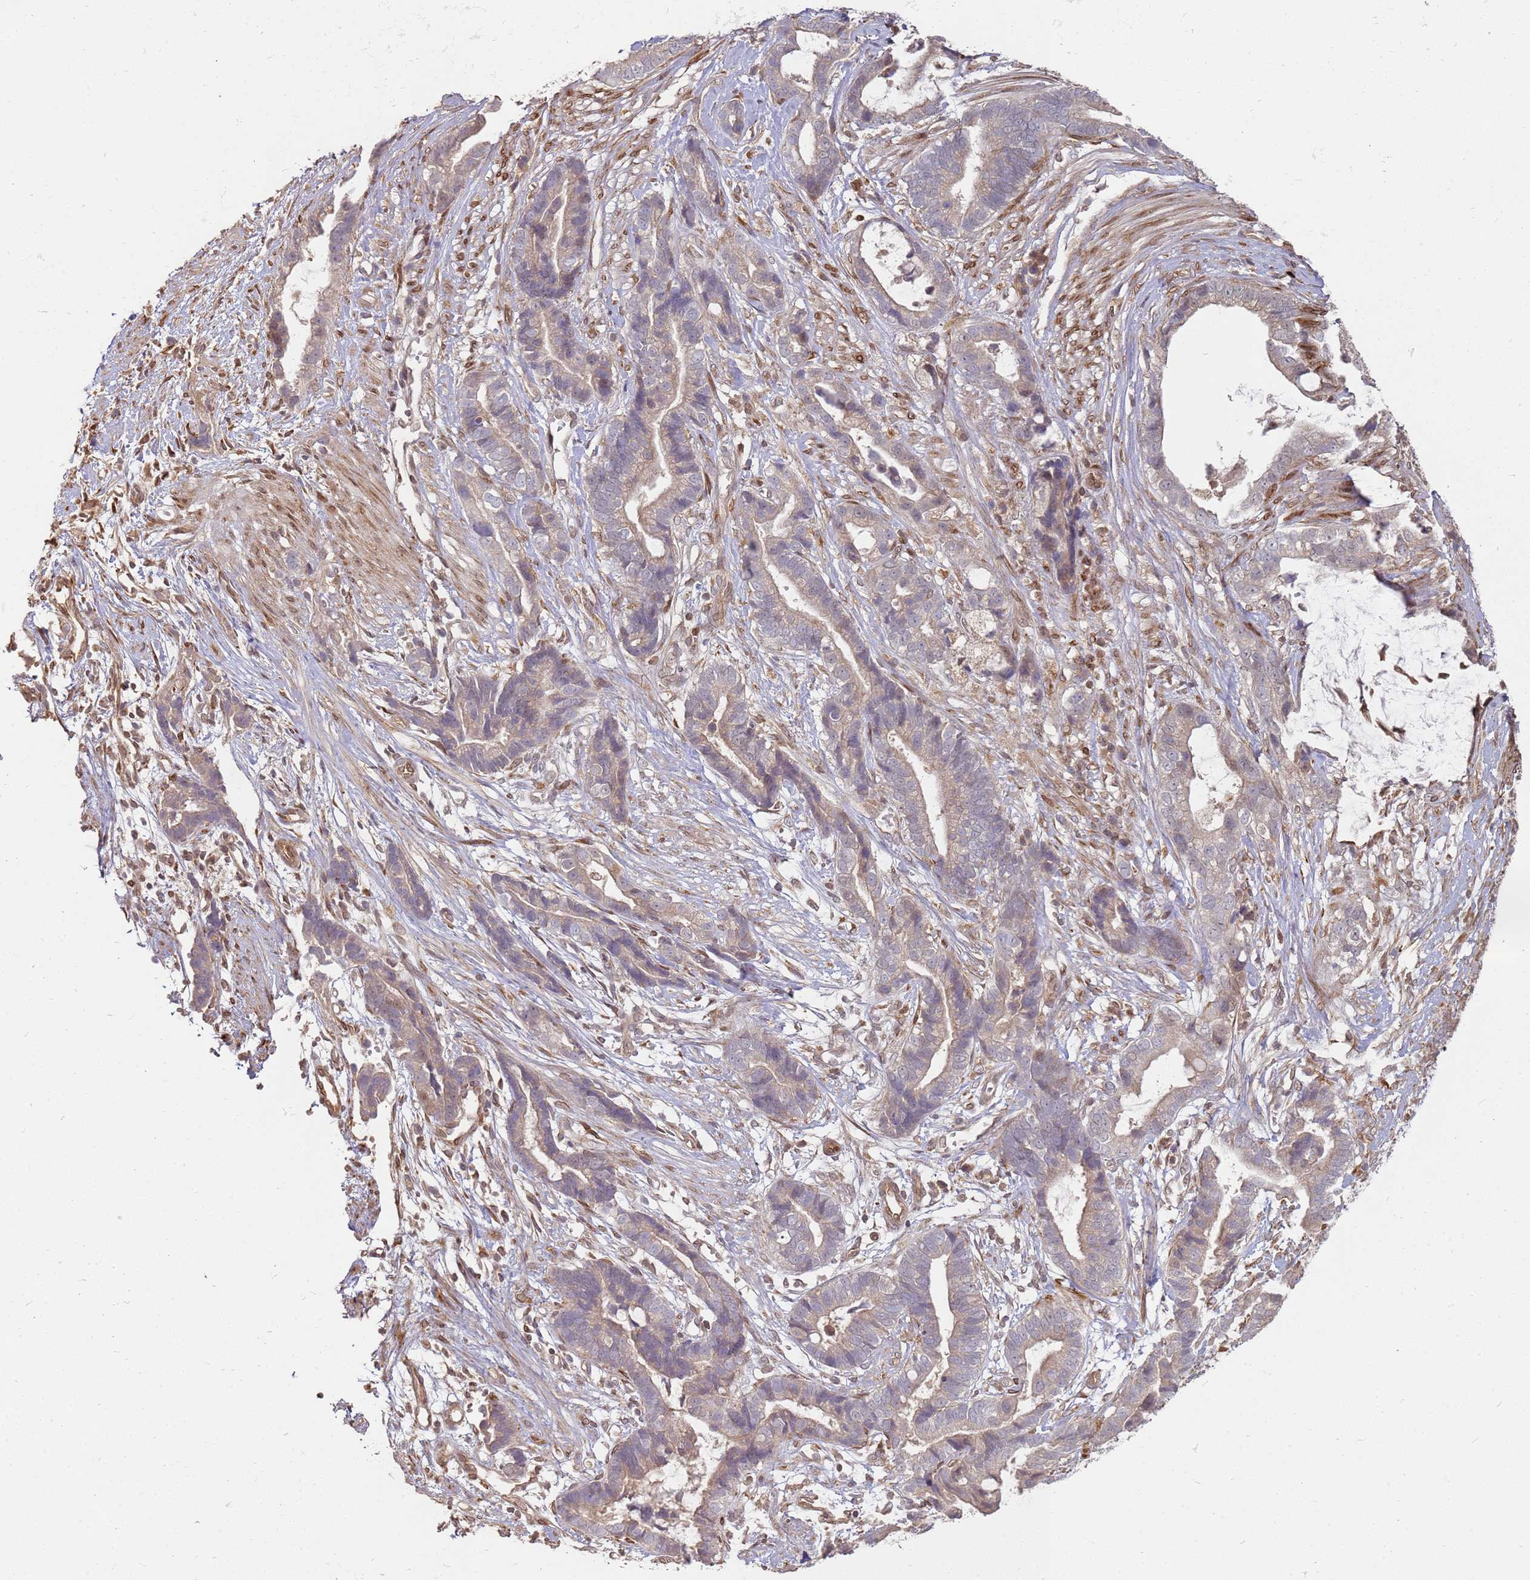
{"staining": {"intensity": "weak", "quantity": "25%-75%", "location": "cytoplasmic/membranous"}, "tissue": "stomach cancer", "cell_type": "Tumor cells", "image_type": "cancer", "snomed": [{"axis": "morphology", "description": "Adenocarcinoma, NOS"}, {"axis": "topography", "description": "Stomach"}], "caption": "IHC histopathology image of neoplastic tissue: stomach cancer stained using immunohistochemistry (IHC) reveals low levels of weak protein expression localized specifically in the cytoplasmic/membranous of tumor cells, appearing as a cytoplasmic/membranous brown color.", "gene": "NUDT14", "patient": {"sex": "male", "age": 55}}